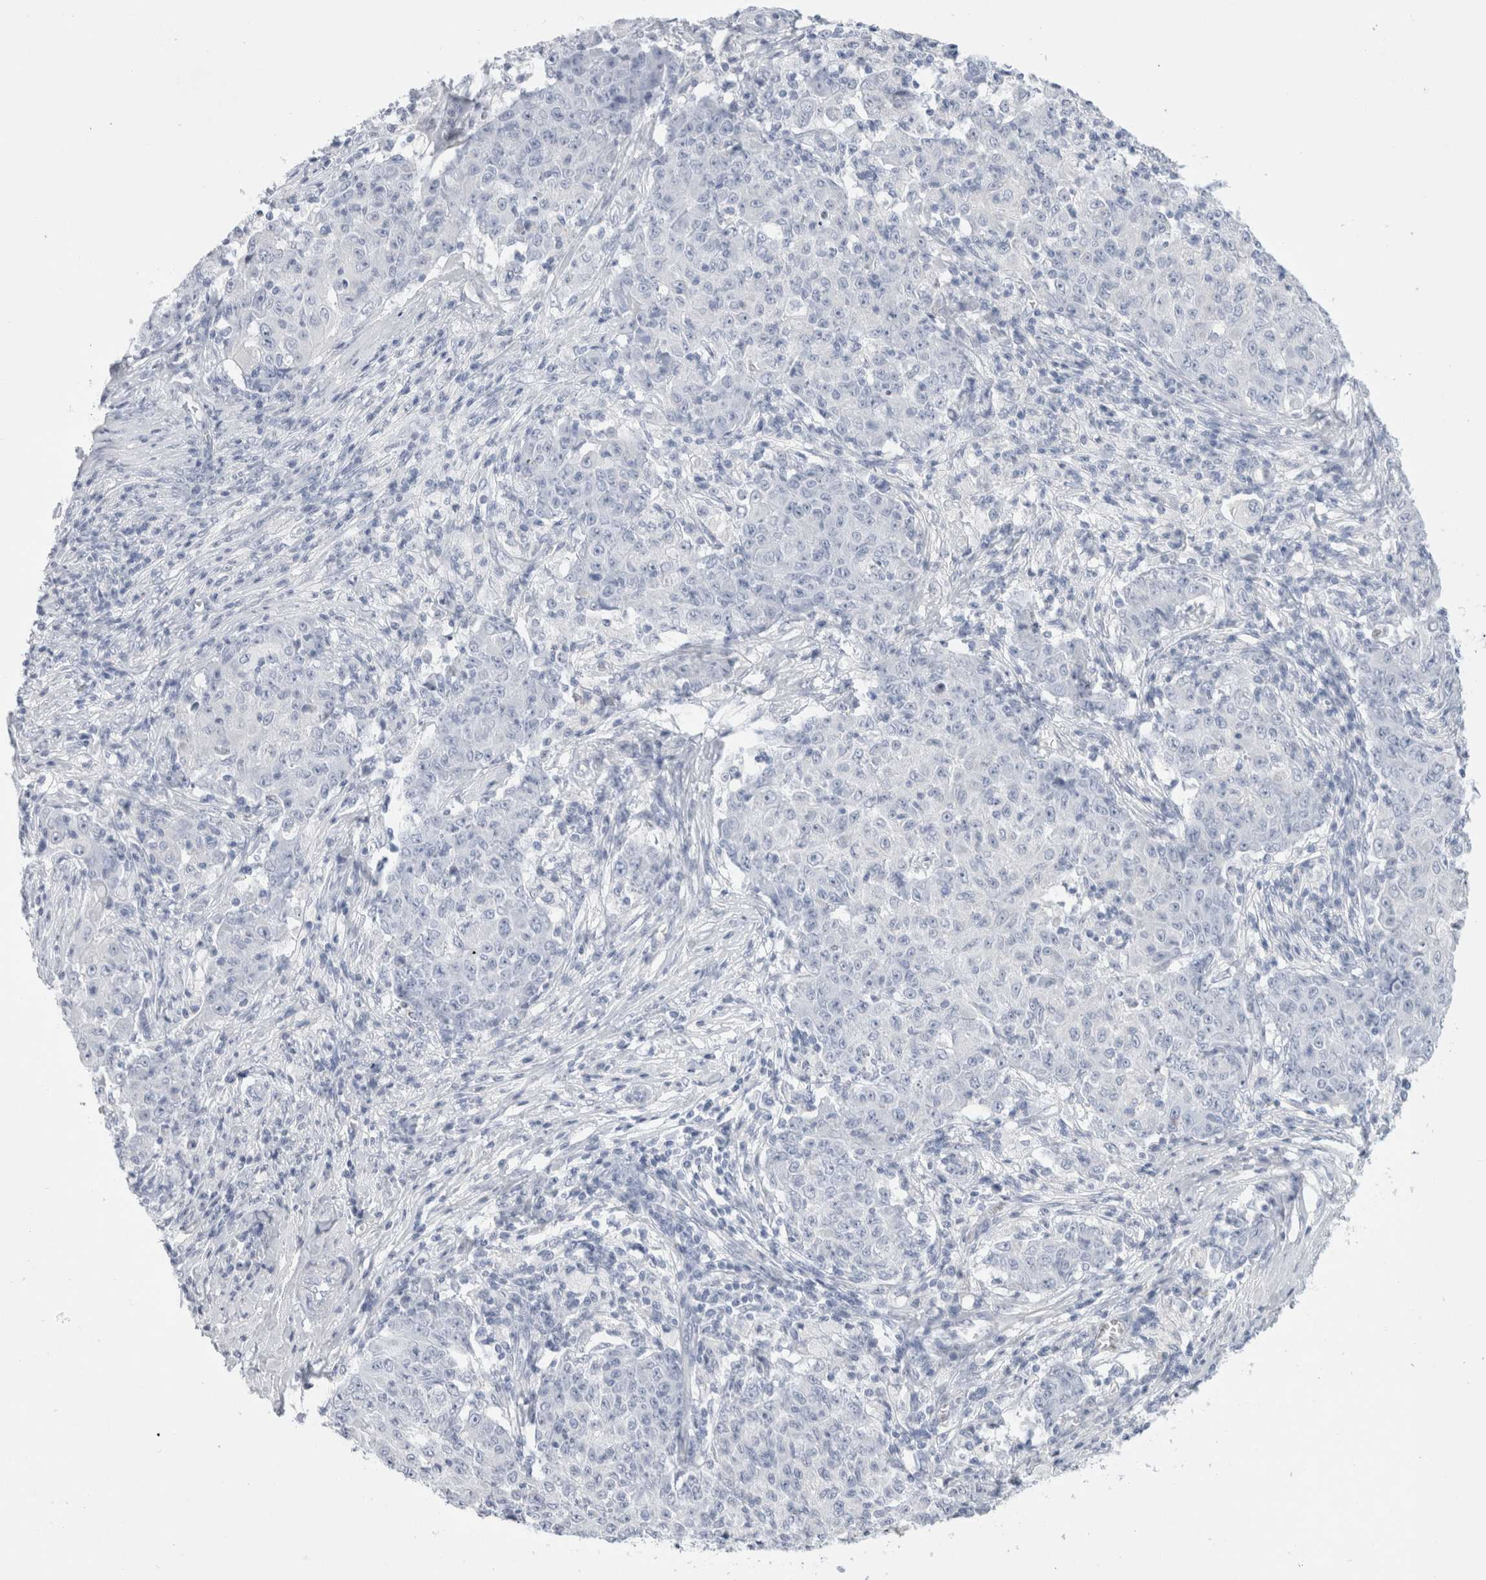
{"staining": {"intensity": "negative", "quantity": "none", "location": "none"}, "tissue": "ovarian cancer", "cell_type": "Tumor cells", "image_type": "cancer", "snomed": [{"axis": "morphology", "description": "Carcinoma, endometroid"}, {"axis": "topography", "description": "Ovary"}], "caption": "This photomicrograph is of endometroid carcinoma (ovarian) stained with immunohistochemistry to label a protein in brown with the nuclei are counter-stained blue. There is no staining in tumor cells. The staining was performed using DAB (3,3'-diaminobenzidine) to visualize the protein expression in brown, while the nuclei were stained in blue with hematoxylin (Magnification: 20x).", "gene": "MUC15", "patient": {"sex": "female", "age": 42}}